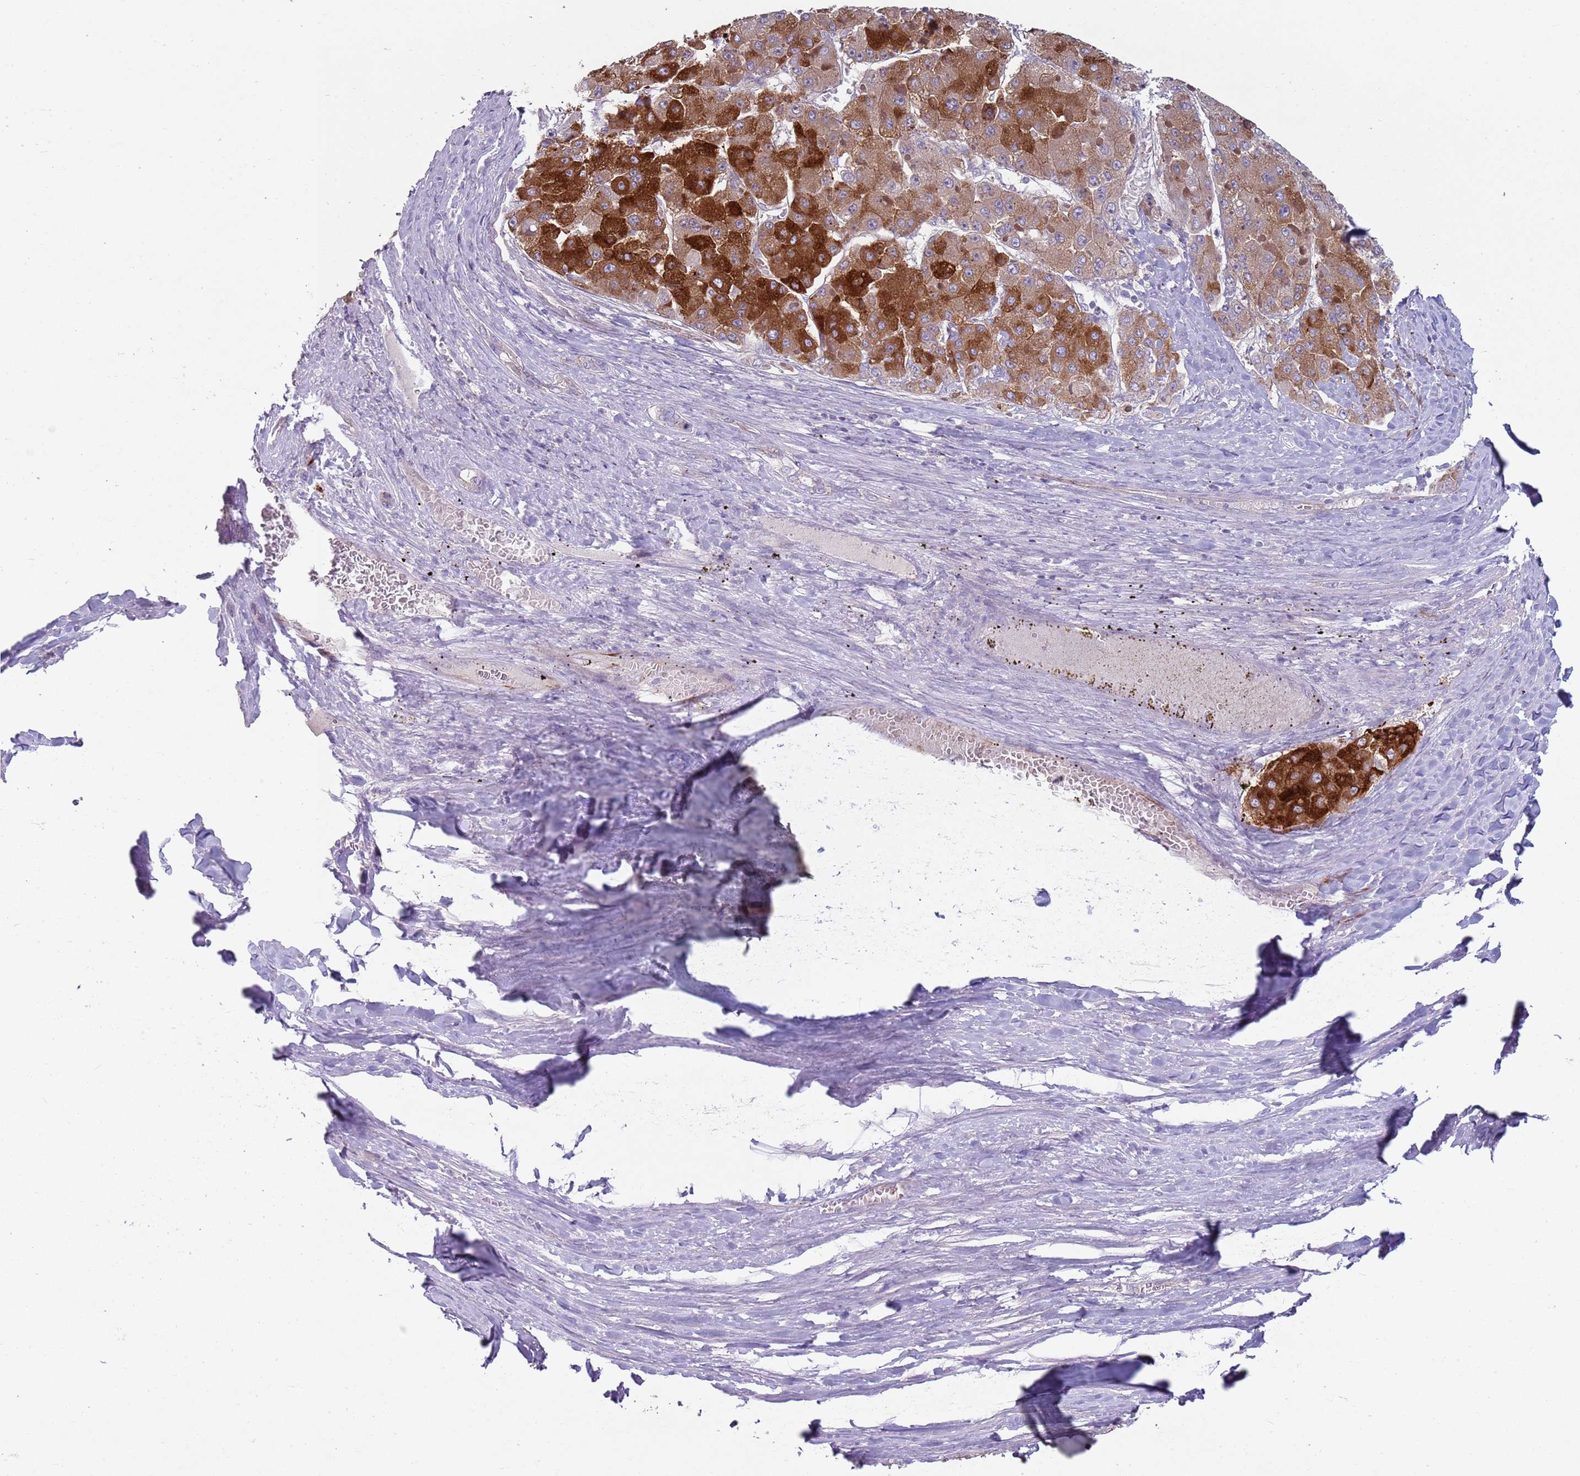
{"staining": {"intensity": "strong", "quantity": "25%-75%", "location": "cytoplasmic/membranous"}, "tissue": "liver cancer", "cell_type": "Tumor cells", "image_type": "cancer", "snomed": [{"axis": "morphology", "description": "Carcinoma, Hepatocellular, NOS"}, {"axis": "topography", "description": "Liver"}], "caption": "A histopathology image of human liver cancer stained for a protein demonstrates strong cytoplasmic/membranous brown staining in tumor cells. The staining is performed using DAB brown chromogen to label protein expression. The nuclei are counter-stained blue using hematoxylin.", "gene": "ZNF583", "patient": {"sex": "female", "age": 73}}